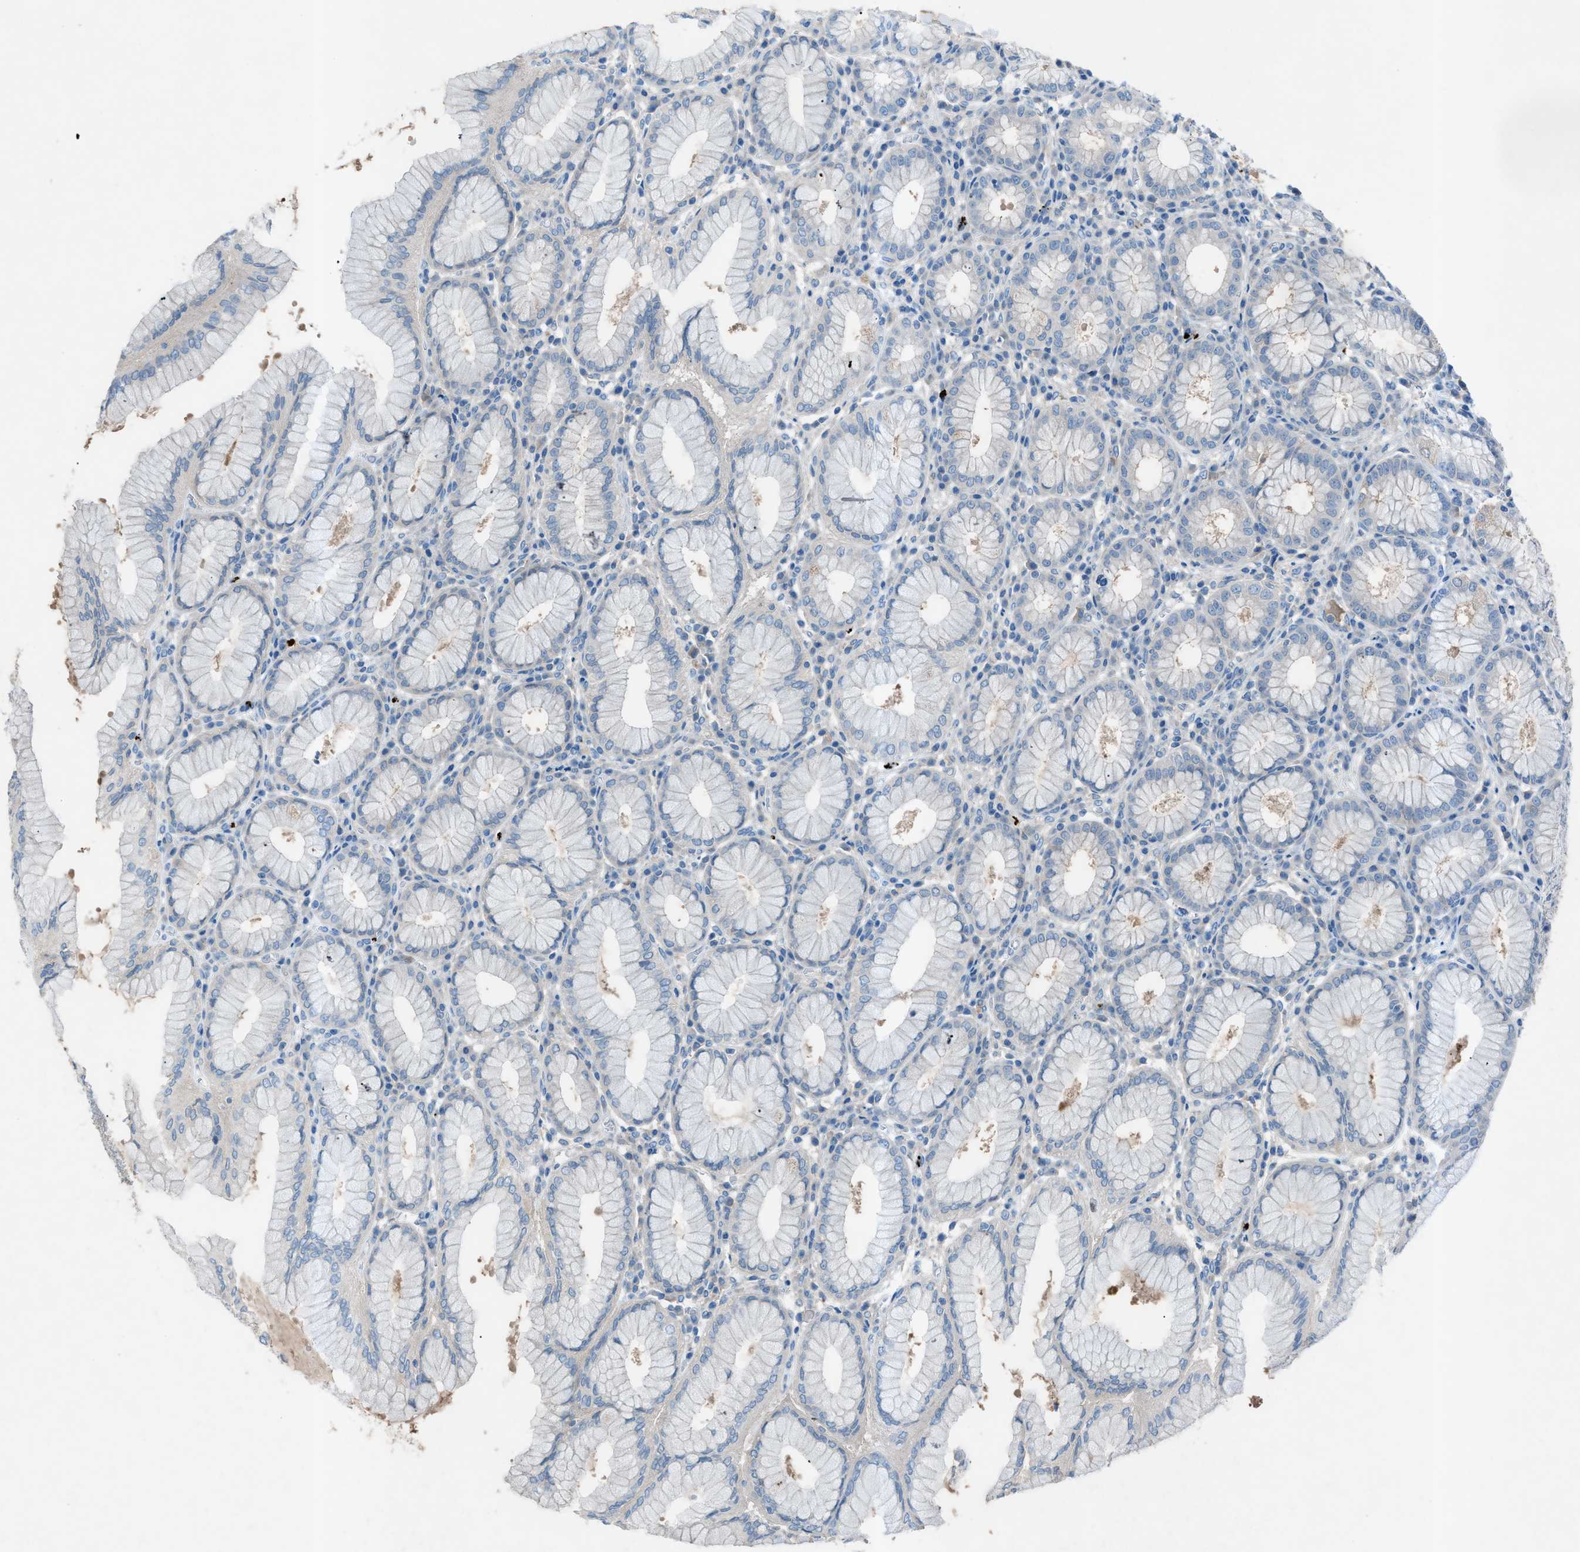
{"staining": {"intensity": "weak", "quantity": "25%-75%", "location": "cytoplasmic/membranous"}, "tissue": "stomach", "cell_type": "Glandular cells", "image_type": "normal", "snomed": [{"axis": "morphology", "description": "Normal tissue, NOS"}, {"axis": "topography", "description": "Stomach"}, {"axis": "topography", "description": "Stomach, lower"}], "caption": "This micrograph displays immunohistochemistry staining of benign stomach, with low weak cytoplasmic/membranous staining in approximately 25%-75% of glandular cells.", "gene": "C5AR2", "patient": {"sex": "female", "age": 56}}